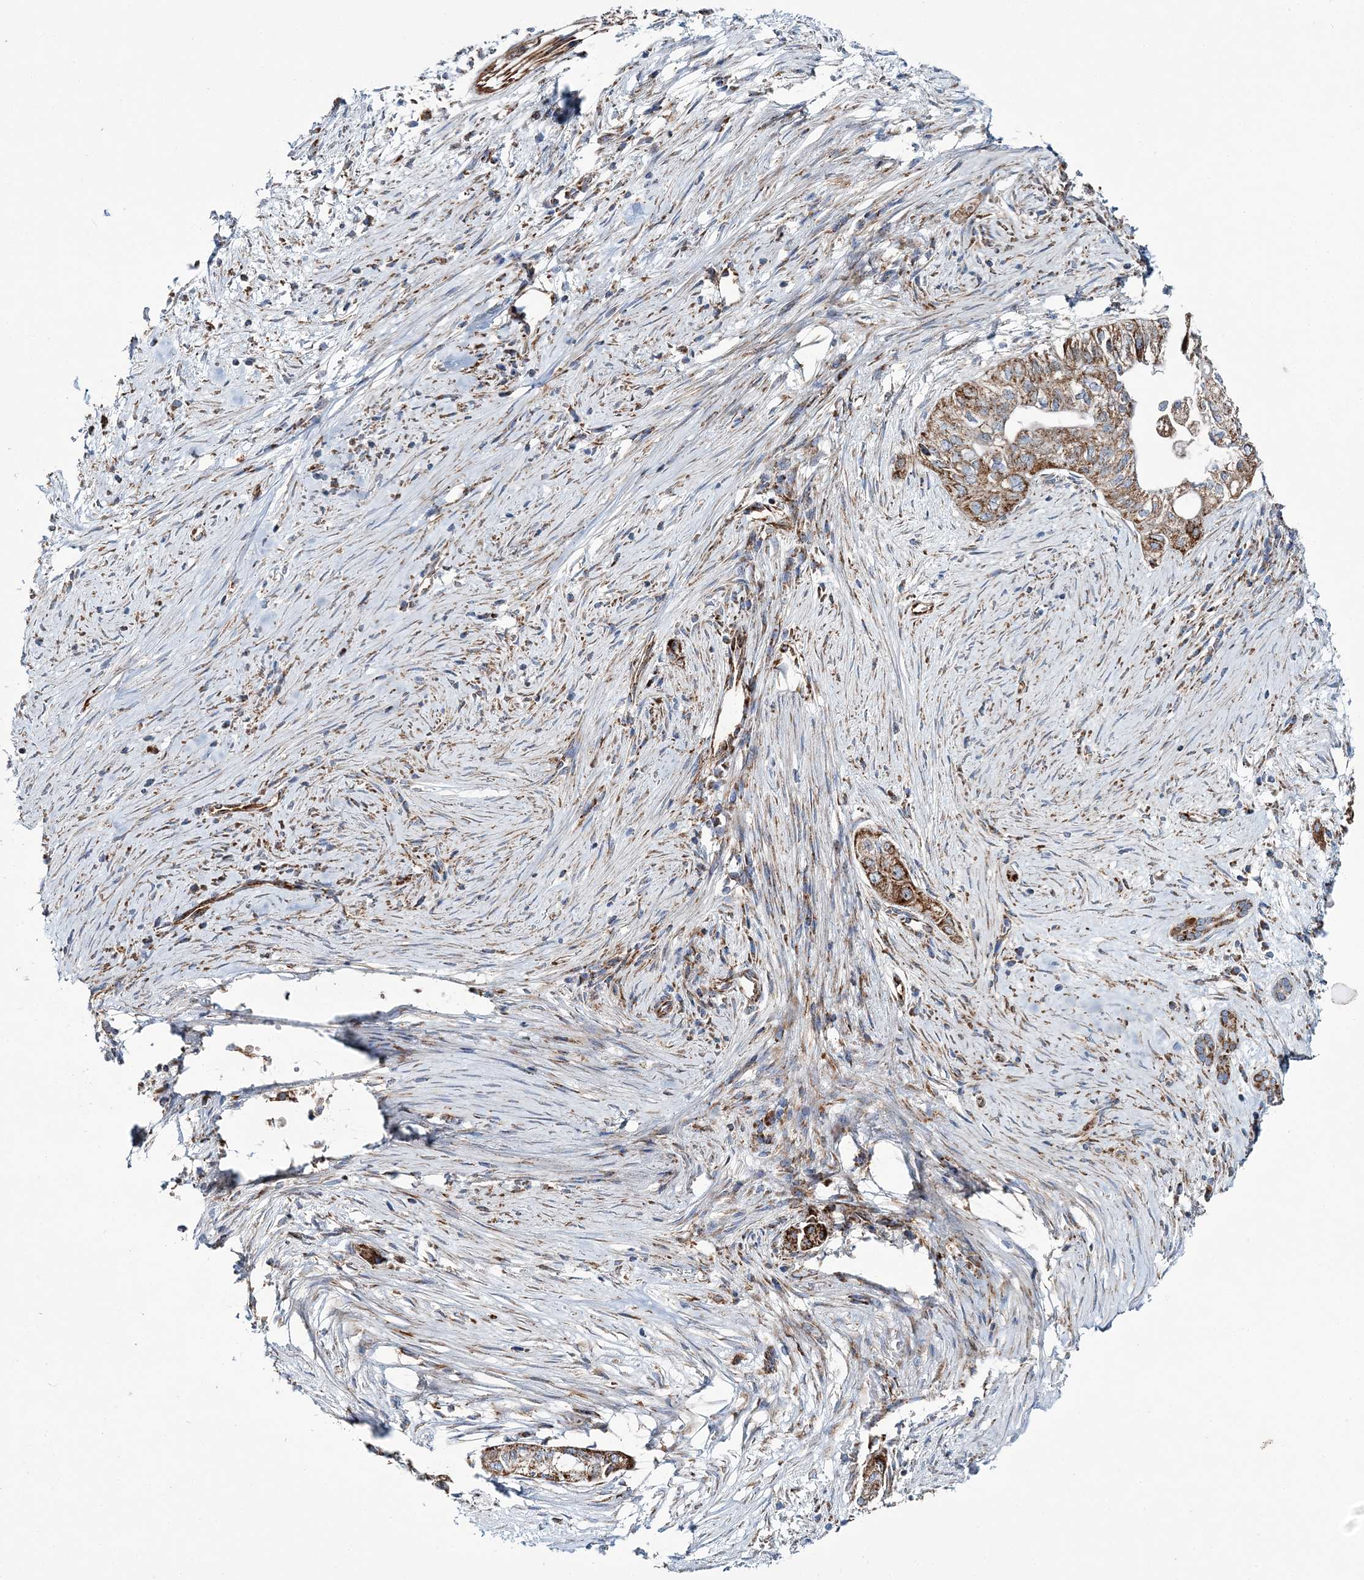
{"staining": {"intensity": "moderate", "quantity": ">75%", "location": "cytoplasmic/membranous"}, "tissue": "pancreatic cancer", "cell_type": "Tumor cells", "image_type": "cancer", "snomed": [{"axis": "morphology", "description": "Adenocarcinoma, NOS"}, {"axis": "topography", "description": "Pancreas"}], "caption": "This is a histology image of immunohistochemistry (IHC) staining of pancreatic cancer (adenocarcinoma), which shows moderate expression in the cytoplasmic/membranous of tumor cells.", "gene": "ARHGAP6", "patient": {"sex": "male", "age": 72}}